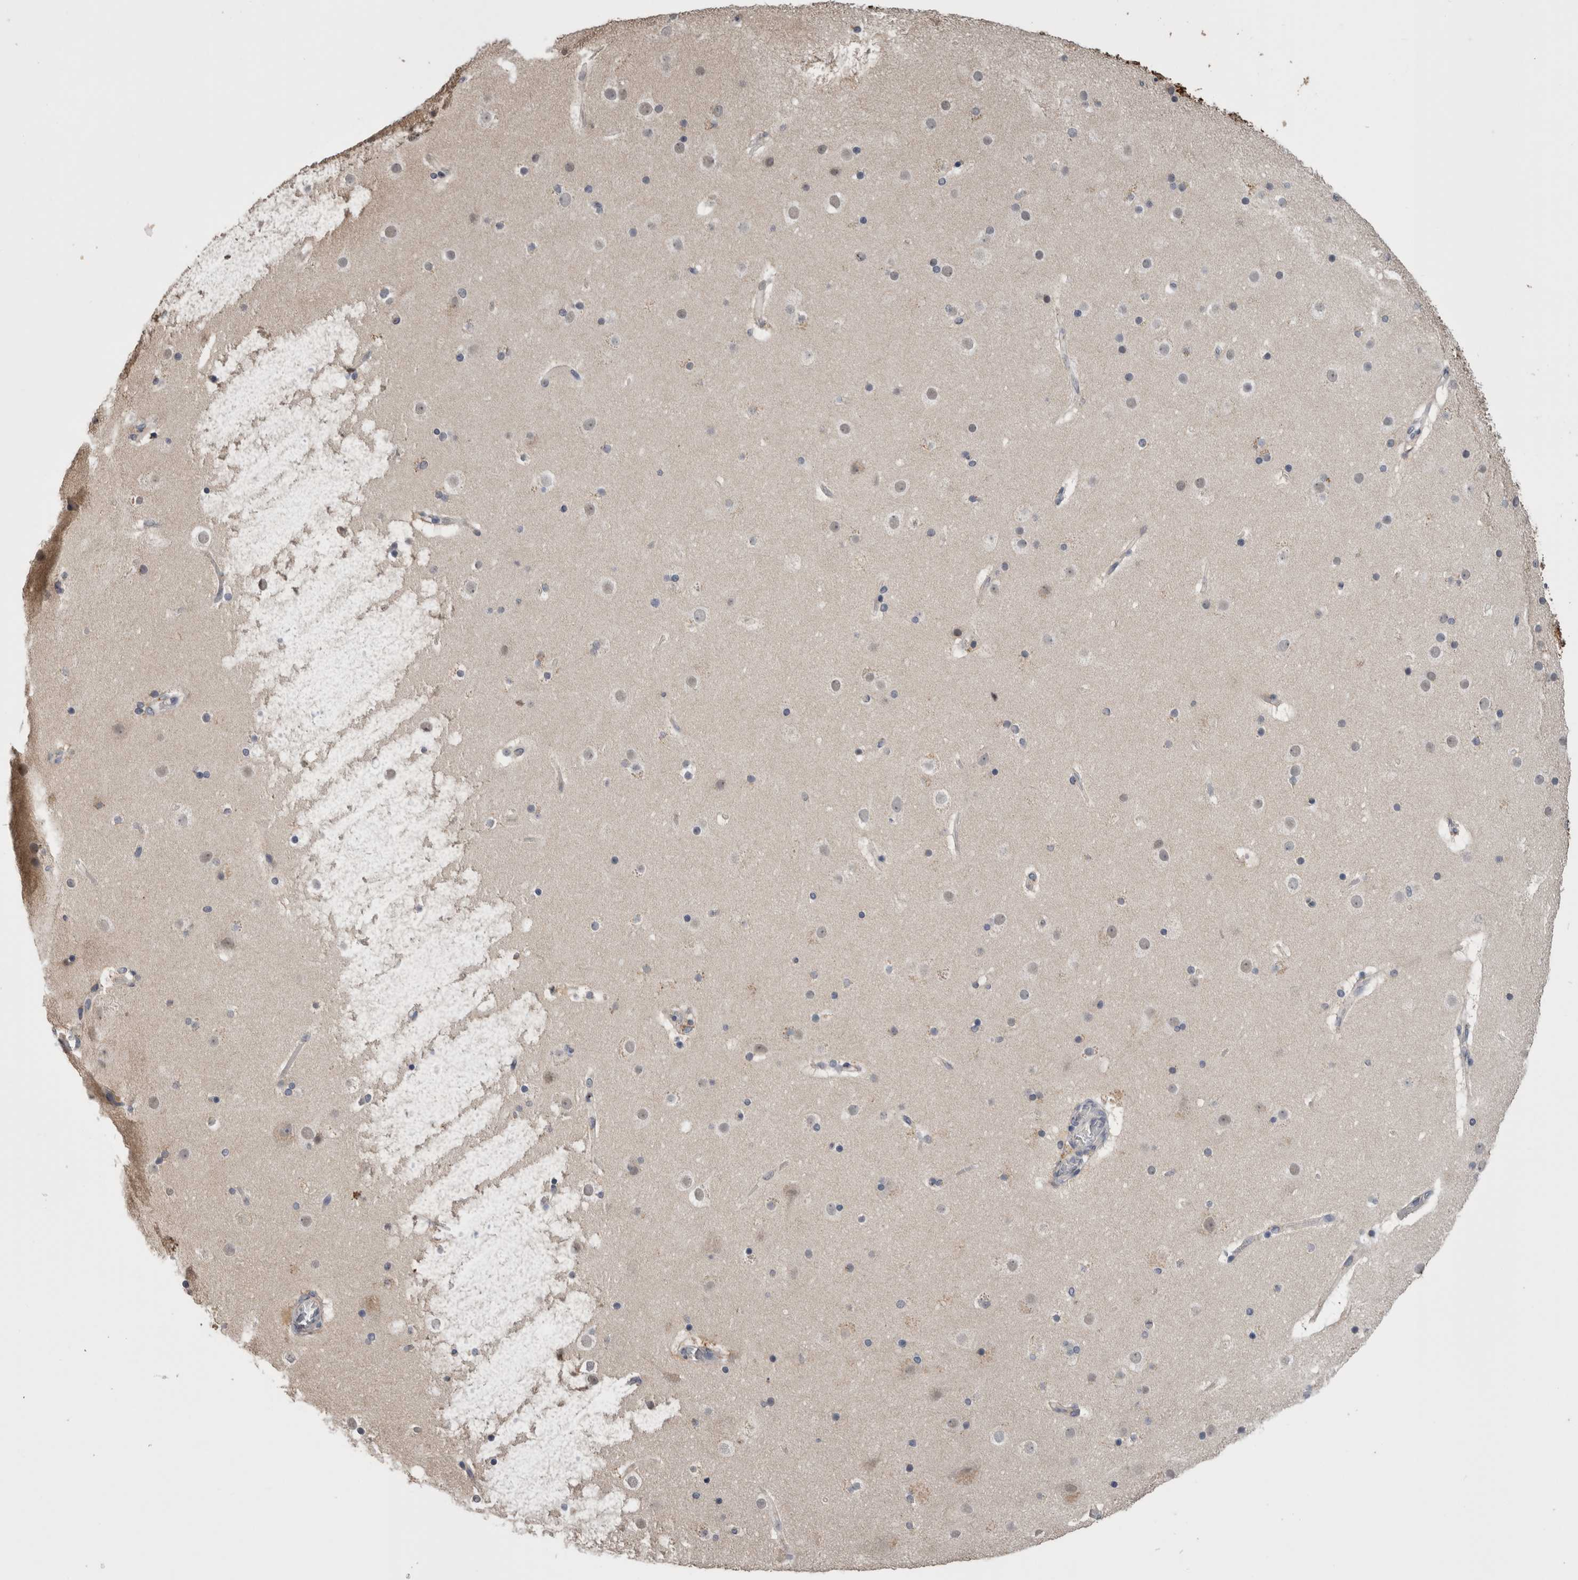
{"staining": {"intensity": "negative", "quantity": "none", "location": "none"}, "tissue": "cerebral cortex", "cell_type": "Endothelial cells", "image_type": "normal", "snomed": [{"axis": "morphology", "description": "Normal tissue, NOS"}, {"axis": "topography", "description": "Cerebral cortex"}], "caption": "Immunohistochemical staining of normal cerebral cortex reveals no significant staining in endothelial cells. (DAB immunohistochemistry (IHC), high magnification).", "gene": "ANXA13", "patient": {"sex": "male", "age": 57}}